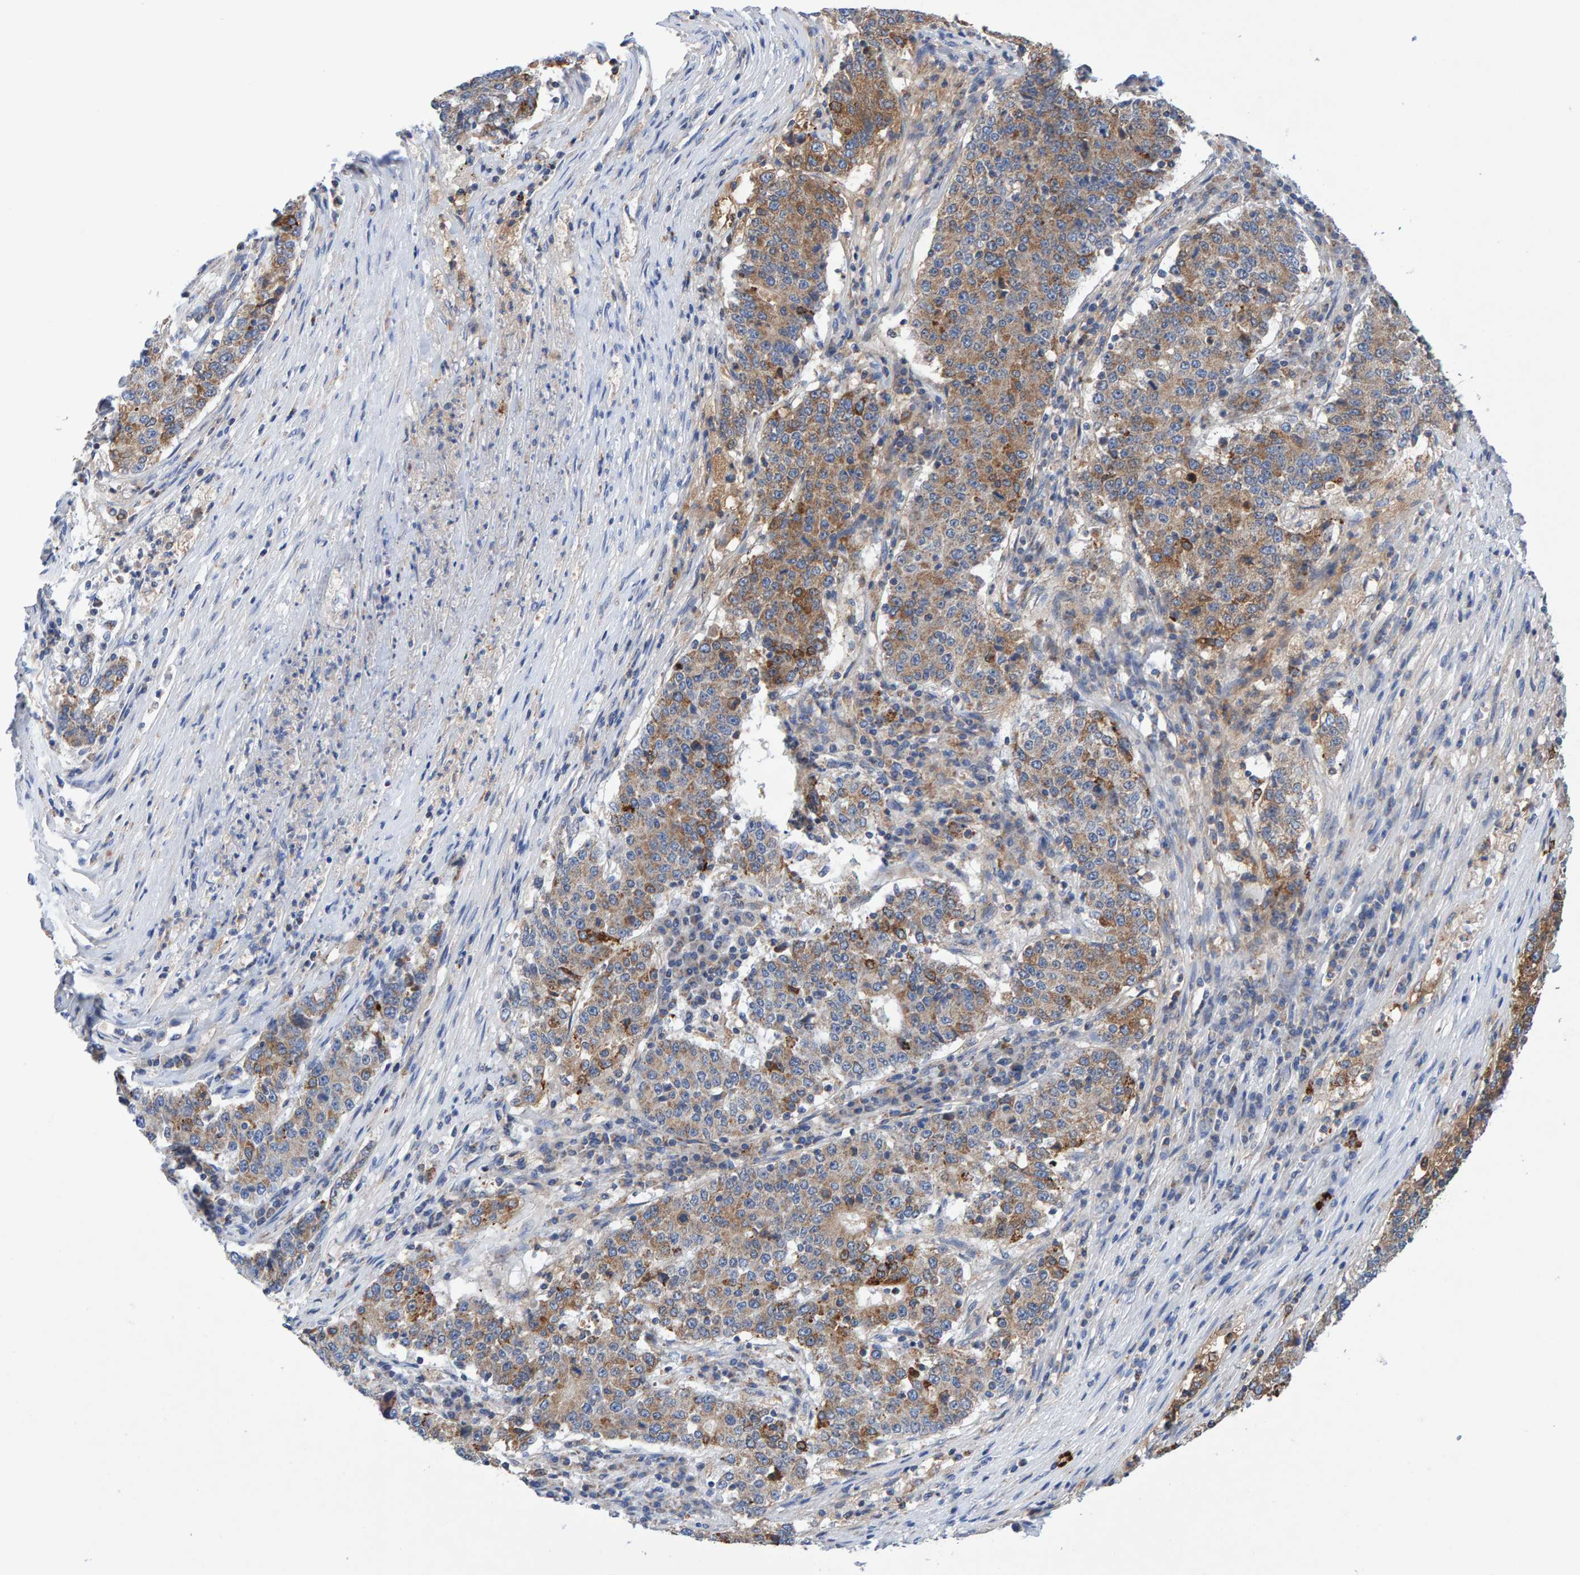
{"staining": {"intensity": "moderate", "quantity": "25%-75%", "location": "cytoplasmic/membranous"}, "tissue": "stomach cancer", "cell_type": "Tumor cells", "image_type": "cancer", "snomed": [{"axis": "morphology", "description": "Adenocarcinoma, NOS"}, {"axis": "topography", "description": "Stomach"}], "caption": "Immunohistochemical staining of human adenocarcinoma (stomach) demonstrates medium levels of moderate cytoplasmic/membranous protein expression in about 25%-75% of tumor cells. Ihc stains the protein of interest in brown and the nuclei are stained blue.", "gene": "EFR3A", "patient": {"sex": "male", "age": 59}}